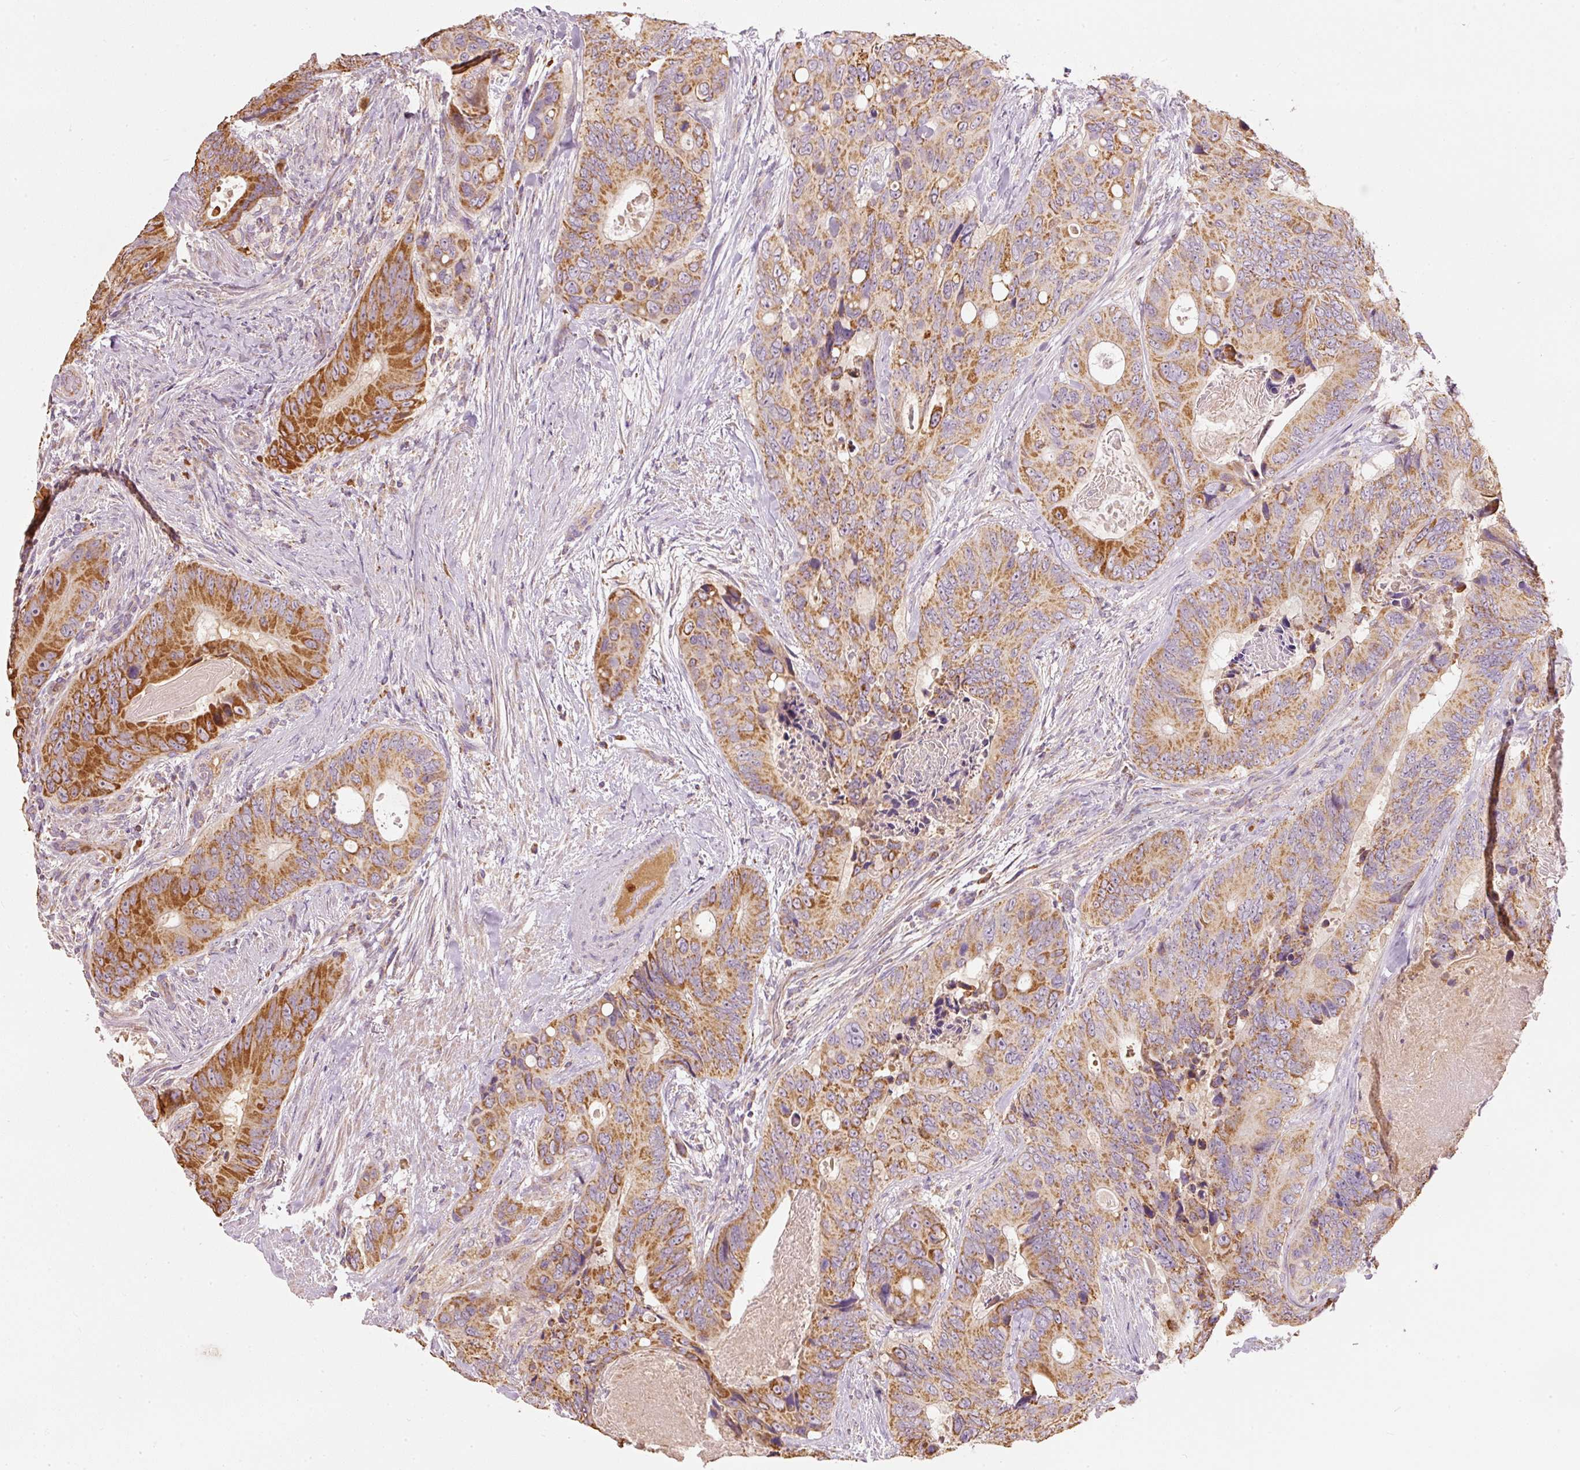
{"staining": {"intensity": "moderate", "quantity": ">75%", "location": "cytoplasmic/membranous"}, "tissue": "colorectal cancer", "cell_type": "Tumor cells", "image_type": "cancer", "snomed": [{"axis": "morphology", "description": "Adenocarcinoma, NOS"}, {"axis": "topography", "description": "Colon"}], "caption": "Immunohistochemical staining of human adenocarcinoma (colorectal) exhibits medium levels of moderate cytoplasmic/membranous positivity in about >75% of tumor cells.", "gene": "PSENEN", "patient": {"sex": "male", "age": 84}}